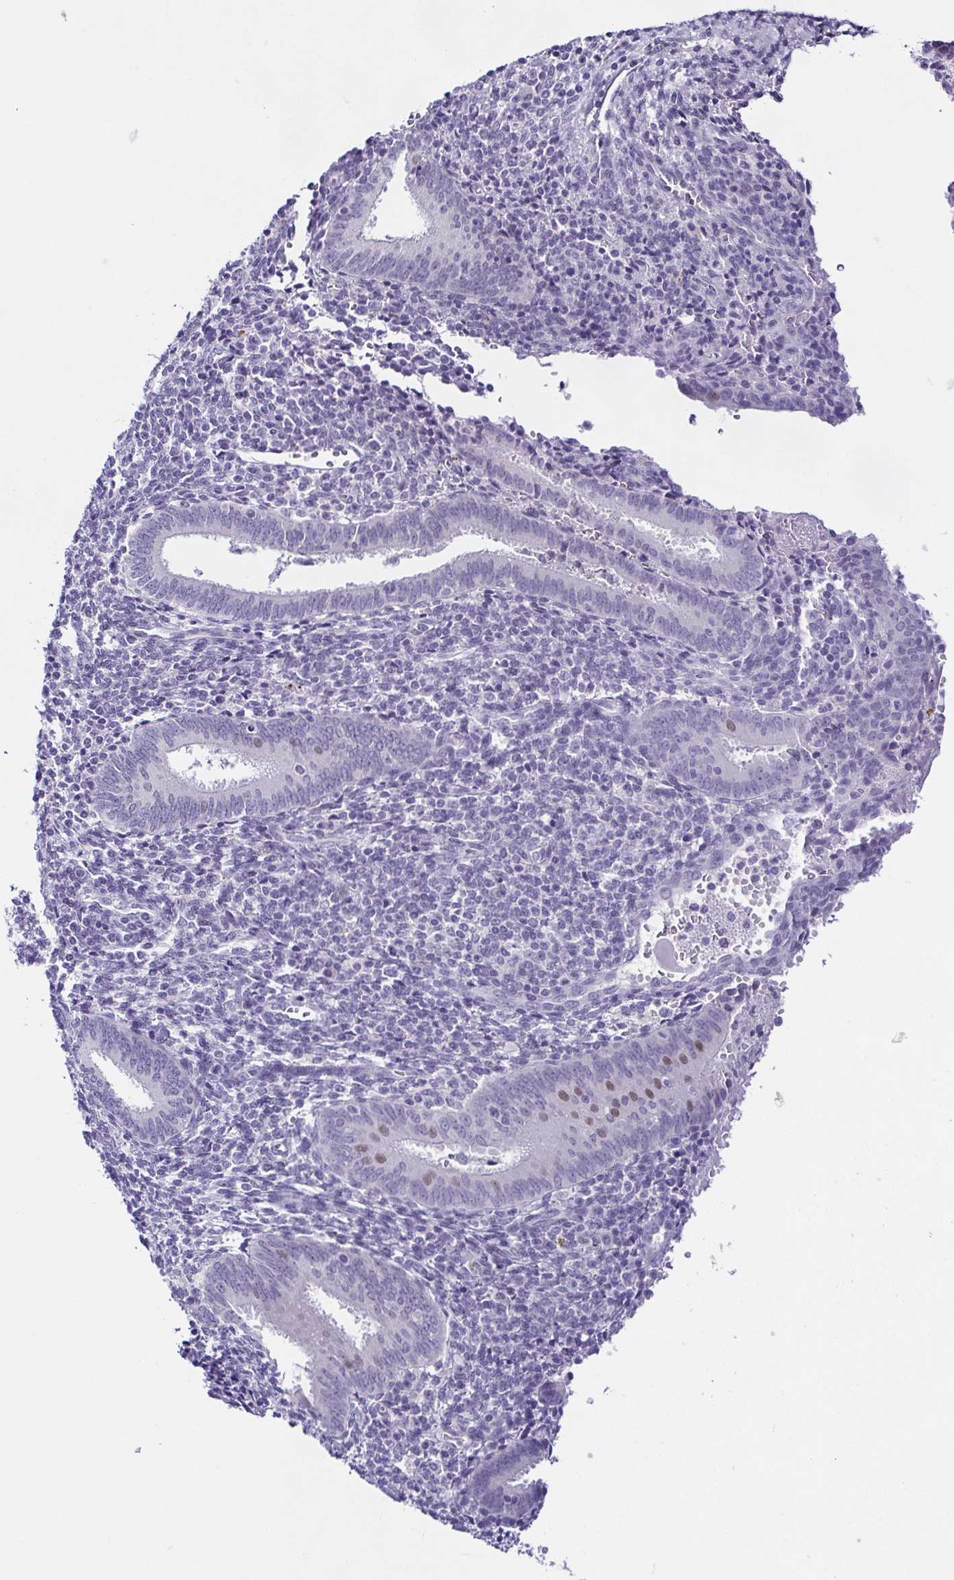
{"staining": {"intensity": "negative", "quantity": "none", "location": "none"}, "tissue": "endometrium", "cell_type": "Cells in endometrial stroma", "image_type": "normal", "snomed": [{"axis": "morphology", "description": "Normal tissue, NOS"}, {"axis": "topography", "description": "Endometrium"}], "caption": "A histopathology image of endometrium stained for a protein displays no brown staining in cells in endometrial stroma.", "gene": "TP73", "patient": {"sex": "female", "age": 41}}